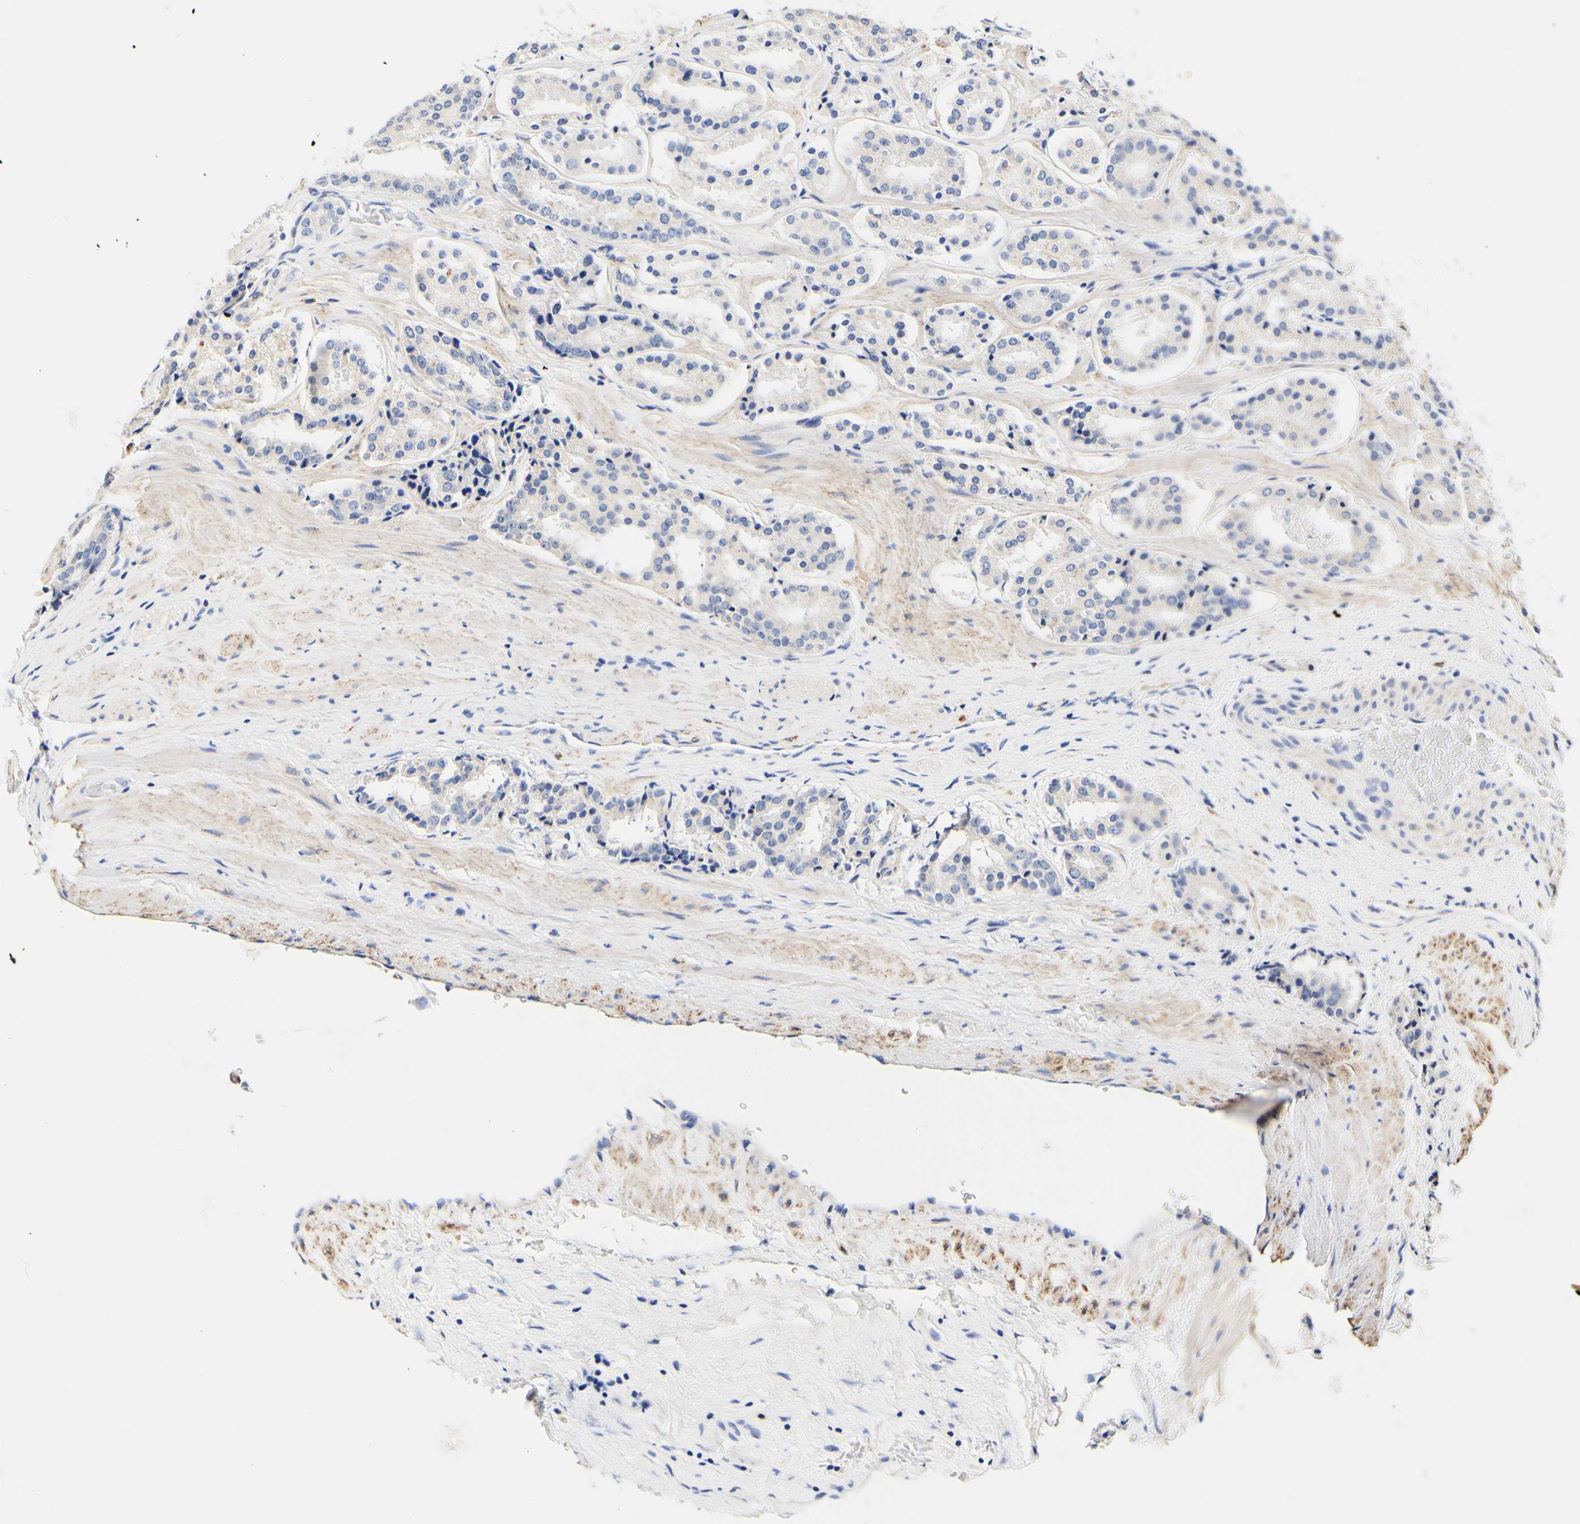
{"staining": {"intensity": "negative", "quantity": "none", "location": "none"}, "tissue": "prostate cancer", "cell_type": "Tumor cells", "image_type": "cancer", "snomed": [{"axis": "morphology", "description": "Adenocarcinoma, High grade"}, {"axis": "topography", "description": "Prostate"}], "caption": "Adenocarcinoma (high-grade) (prostate) was stained to show a protein in brown. There is no significant expression in tumor cells.", "gene": "CAMK4", "patient": {"sex": "male", "age": 60}}